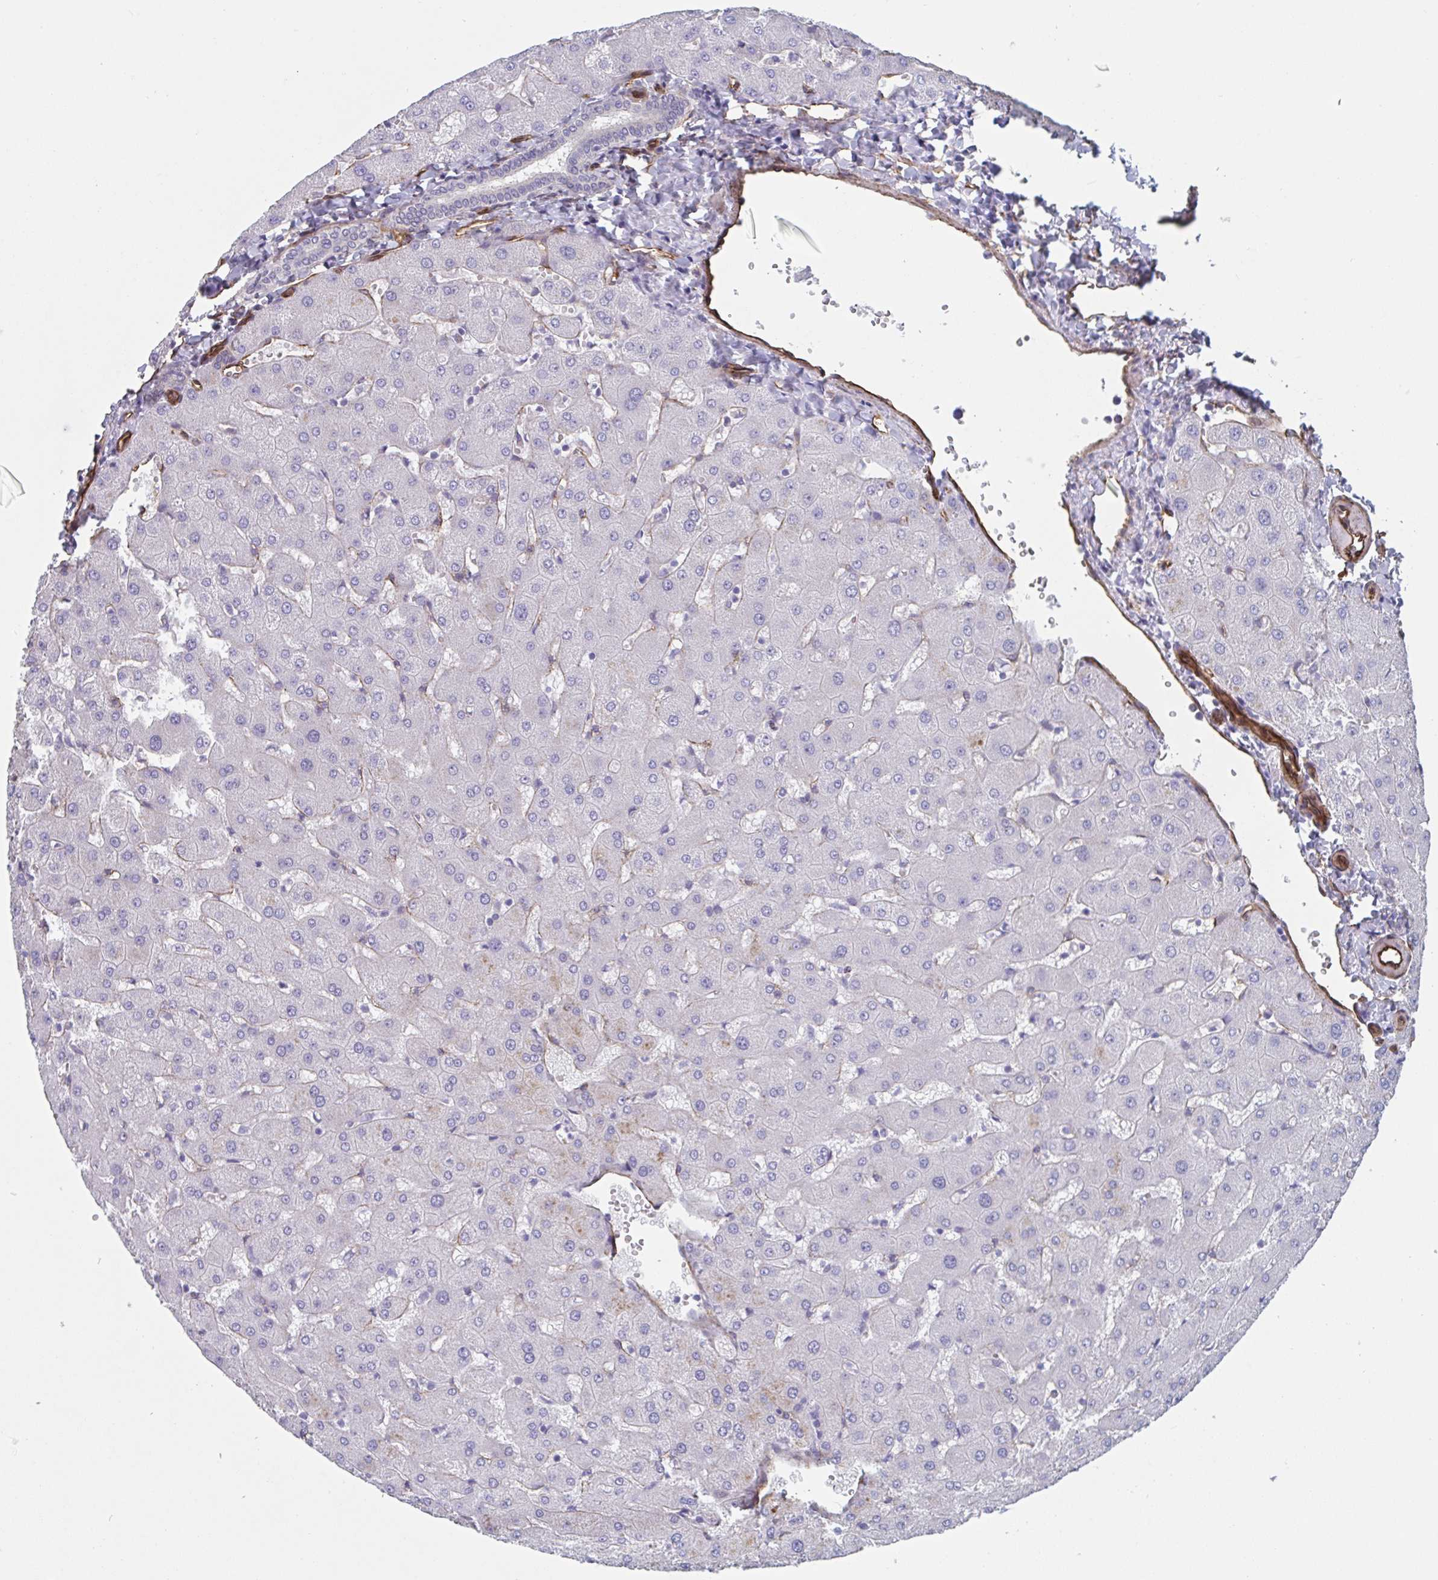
{"staining": {"intensity": "negative", "quantity": "none", "location": "none"}, "tissue": "liver", "cell_type": "Cholangiocytes", "image_type": "normal", "snomed": [{"axis": "morphology", "description": "Normal tissue, NOS"}, {"axis": "topography", "description": "Liver"}], "caption": "Immunohistochemistry (IHC) of benign human liver reveals no staining in cholangiocytes.", "gene": "CITED4", "patient": {"sex": "female", "age": 63}}